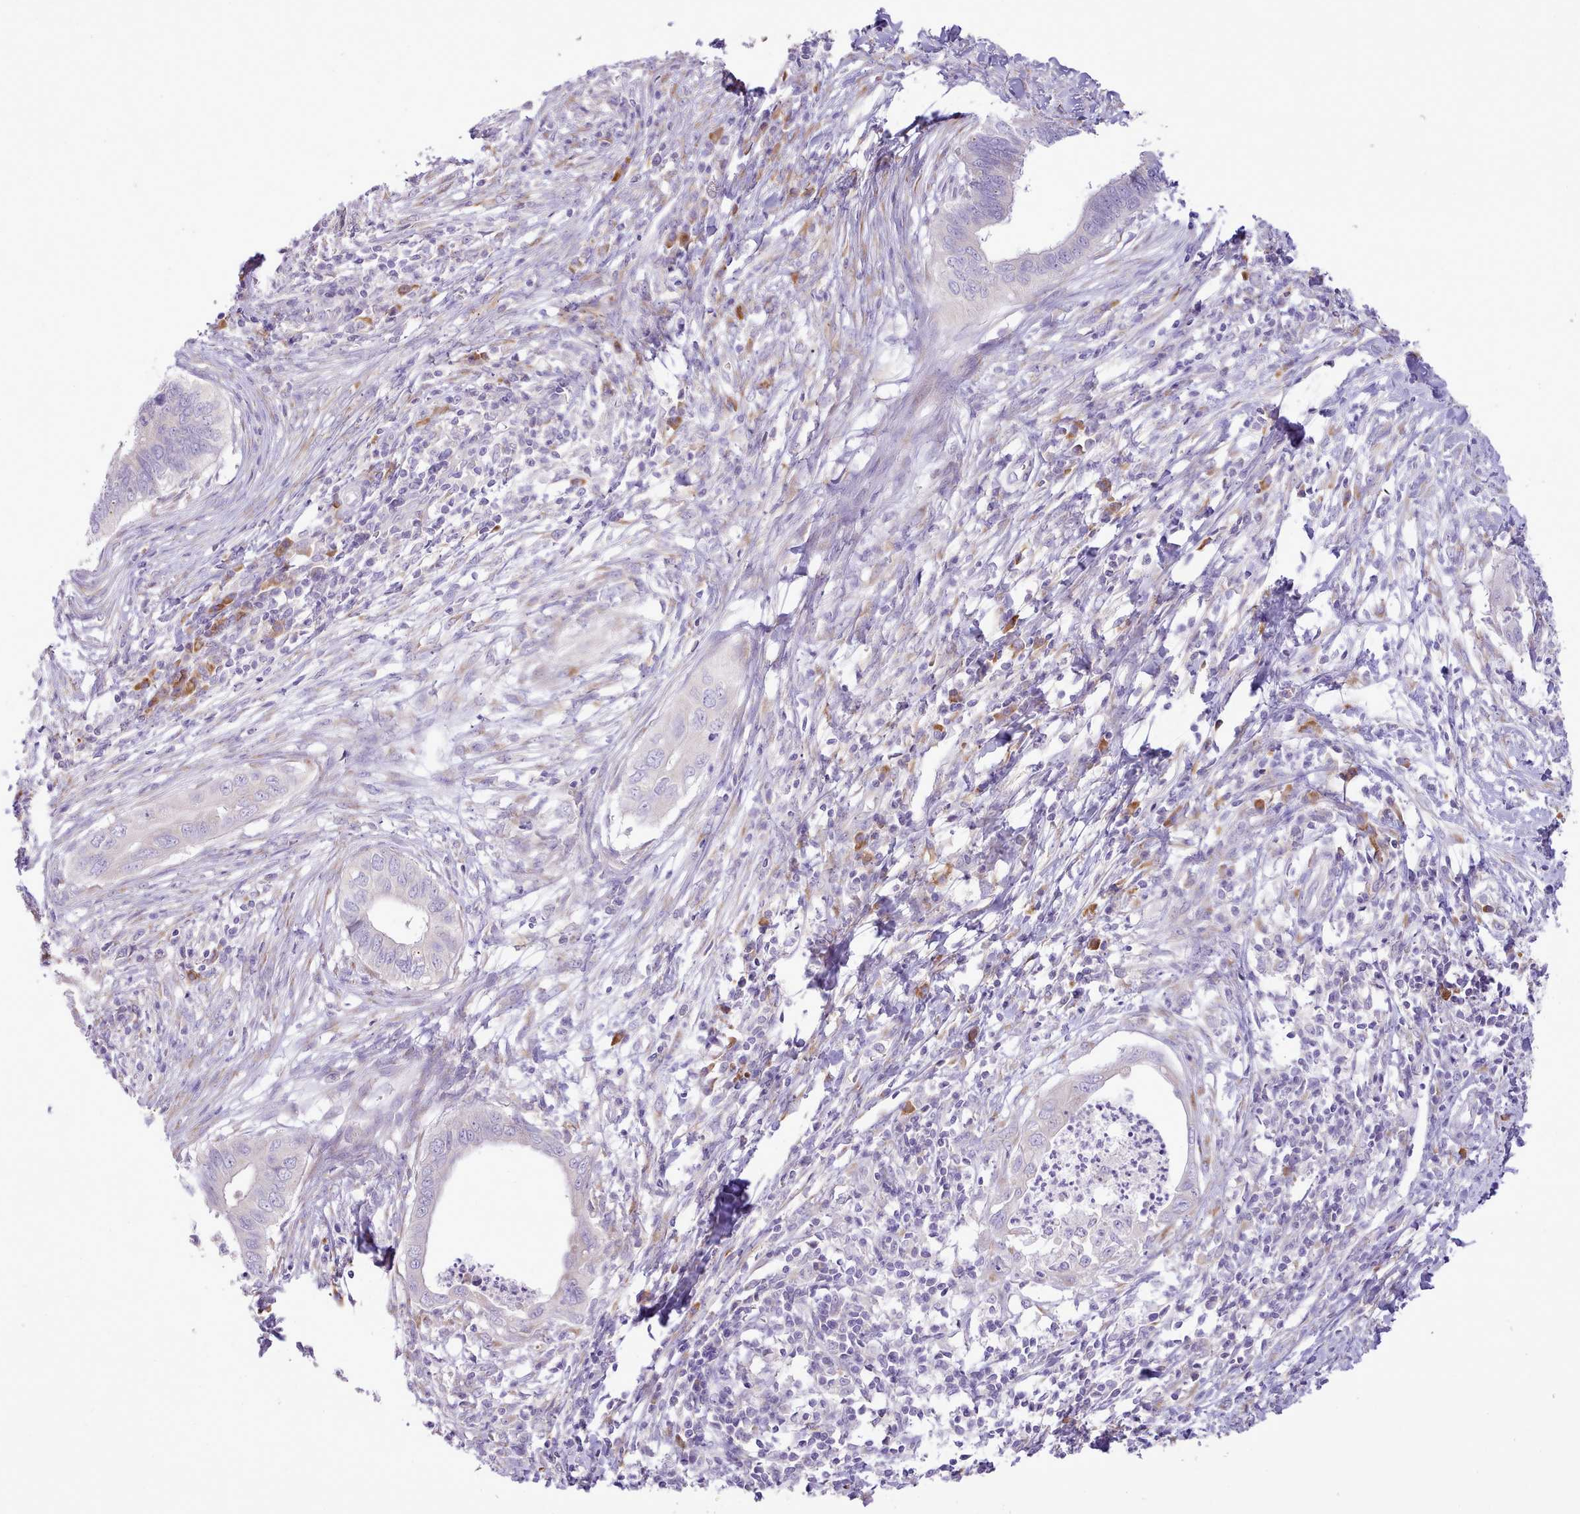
{"staining": {"intensity": "negative", "quantity": "none", "location": "none"}, "tissue": "cervical cancer", "cell_type": "Tumor cells", "image_type": "cancer", "snomed": [{"axis": "morphology", "description": "Adenocarcinoma, NOS"}, {"axis": "topography", "description": "Cervix"}], "caption": "The photomicrograph shows no staining of tumor cells in cervical adenocarcinoma.", "gene": "CCL1", "patient": {"sex": "female", "age": 42}}